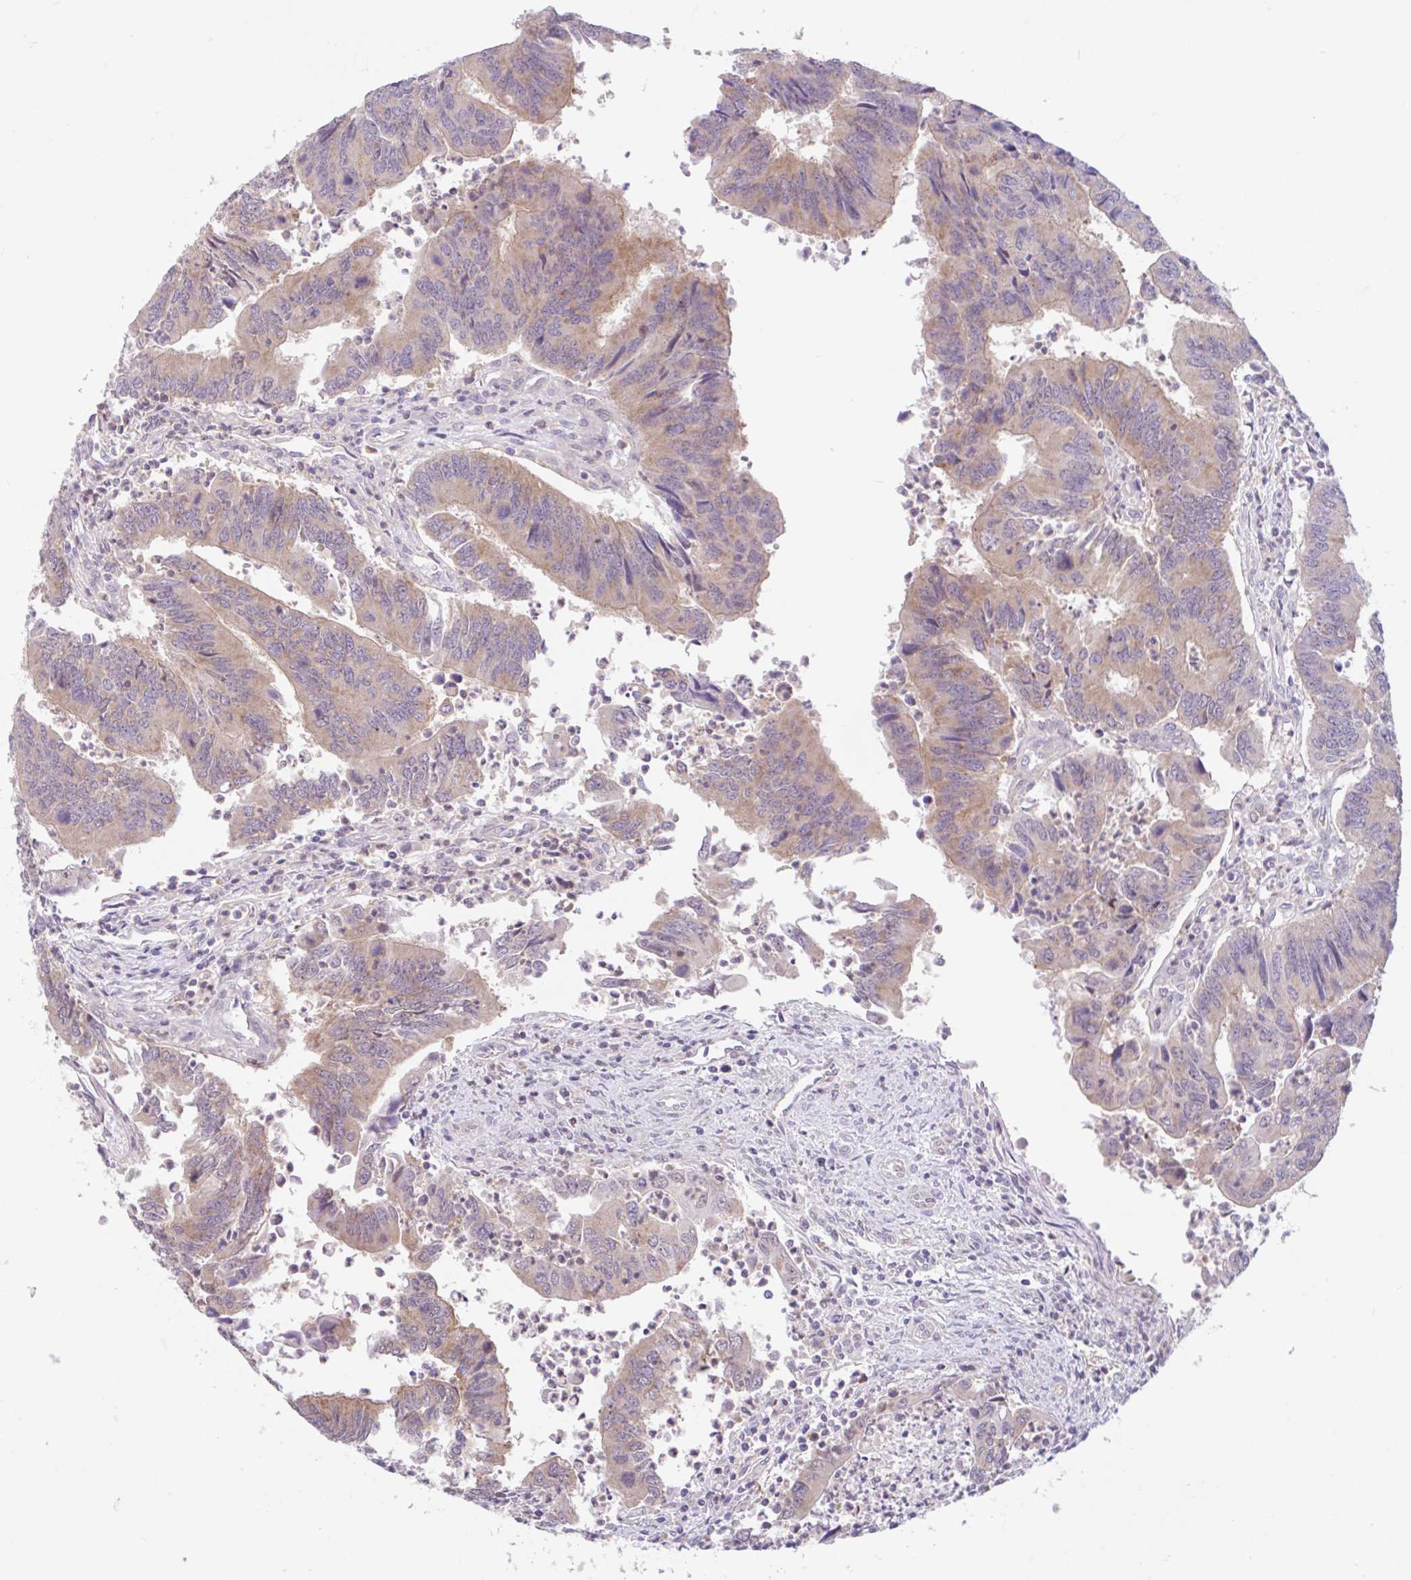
{"staining": {"intensity": "weak", "quantity": "25%-75%", "location": "cytoplasmic/membranous"}, "tissue": "colorectal cancer", "cell_type": "Tumor cells", "image_type": "cancer", "snomed": [{"axis": "morphology", "description": "Adenocarcinoma, NOS"}, {"axis": "topography", "description": "Colon"}], "caption": "Tumor cells exhibit low levels of weak cytoplasmic/membranous positivity in approximately 25%-75% of cells in adenocarcinoma (colorectal).", "gene": "RALBP1", "patient": {"sex": "female", "age": 67}}